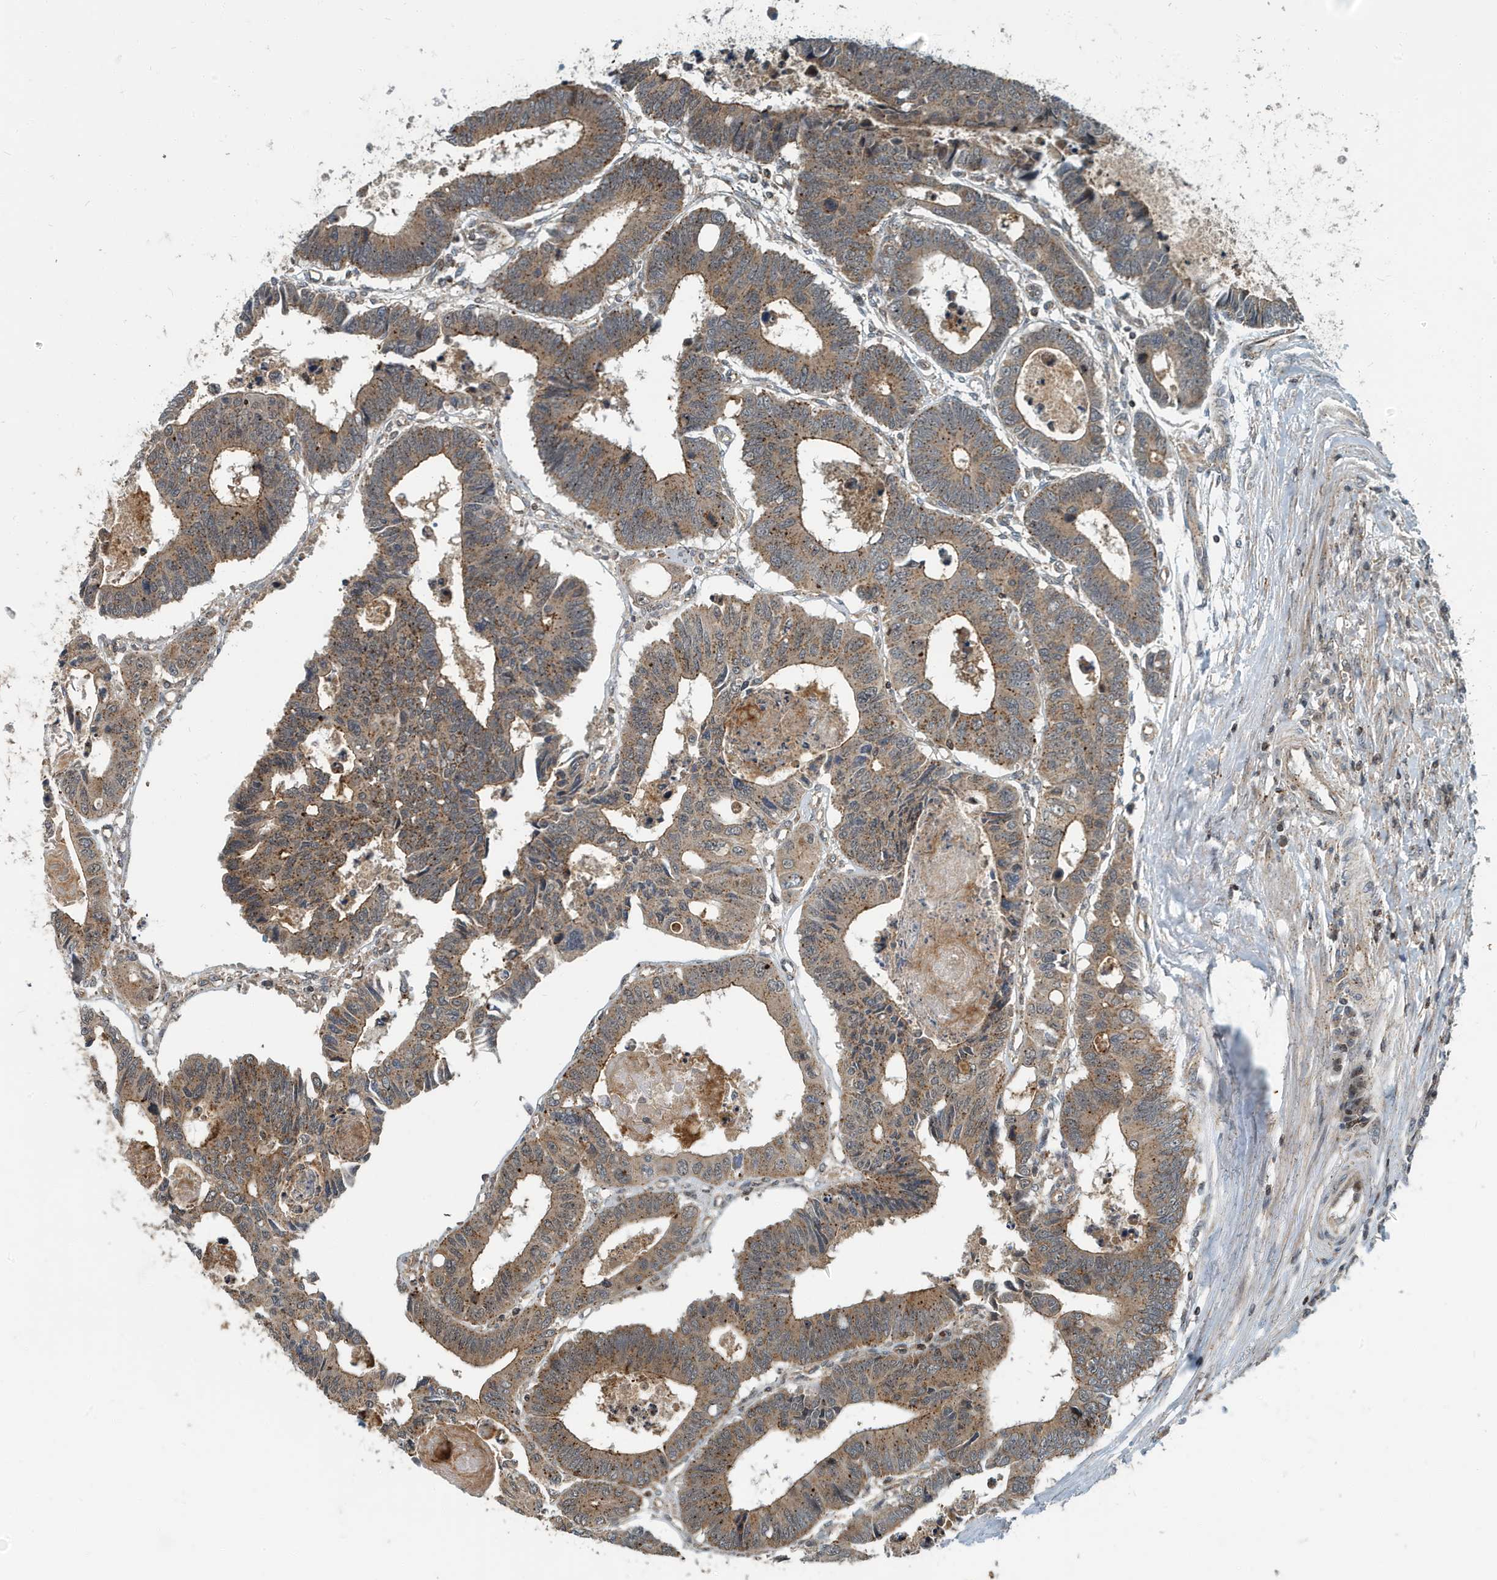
{"staining": {"intensity": "moderate", "quantity": ">75%", "location": "cytoplasmic/membranous"}, "tissue": "colorectal cancer", "cell_type": "Tumor cells", "image_type": "cancer", "snomed": [{"axis": "morphology", "description": "Adenocarcinoma, NOS"}, {"axis": "topography", "description": "Rectum"}], "caption": "Colorectal adenocarcinoma stained for a protein displays moderate cytoplasmic/membranous positivity in tumor cells.", "gene": "KIF15", "patient": {"sex": "male", "age": 84}}